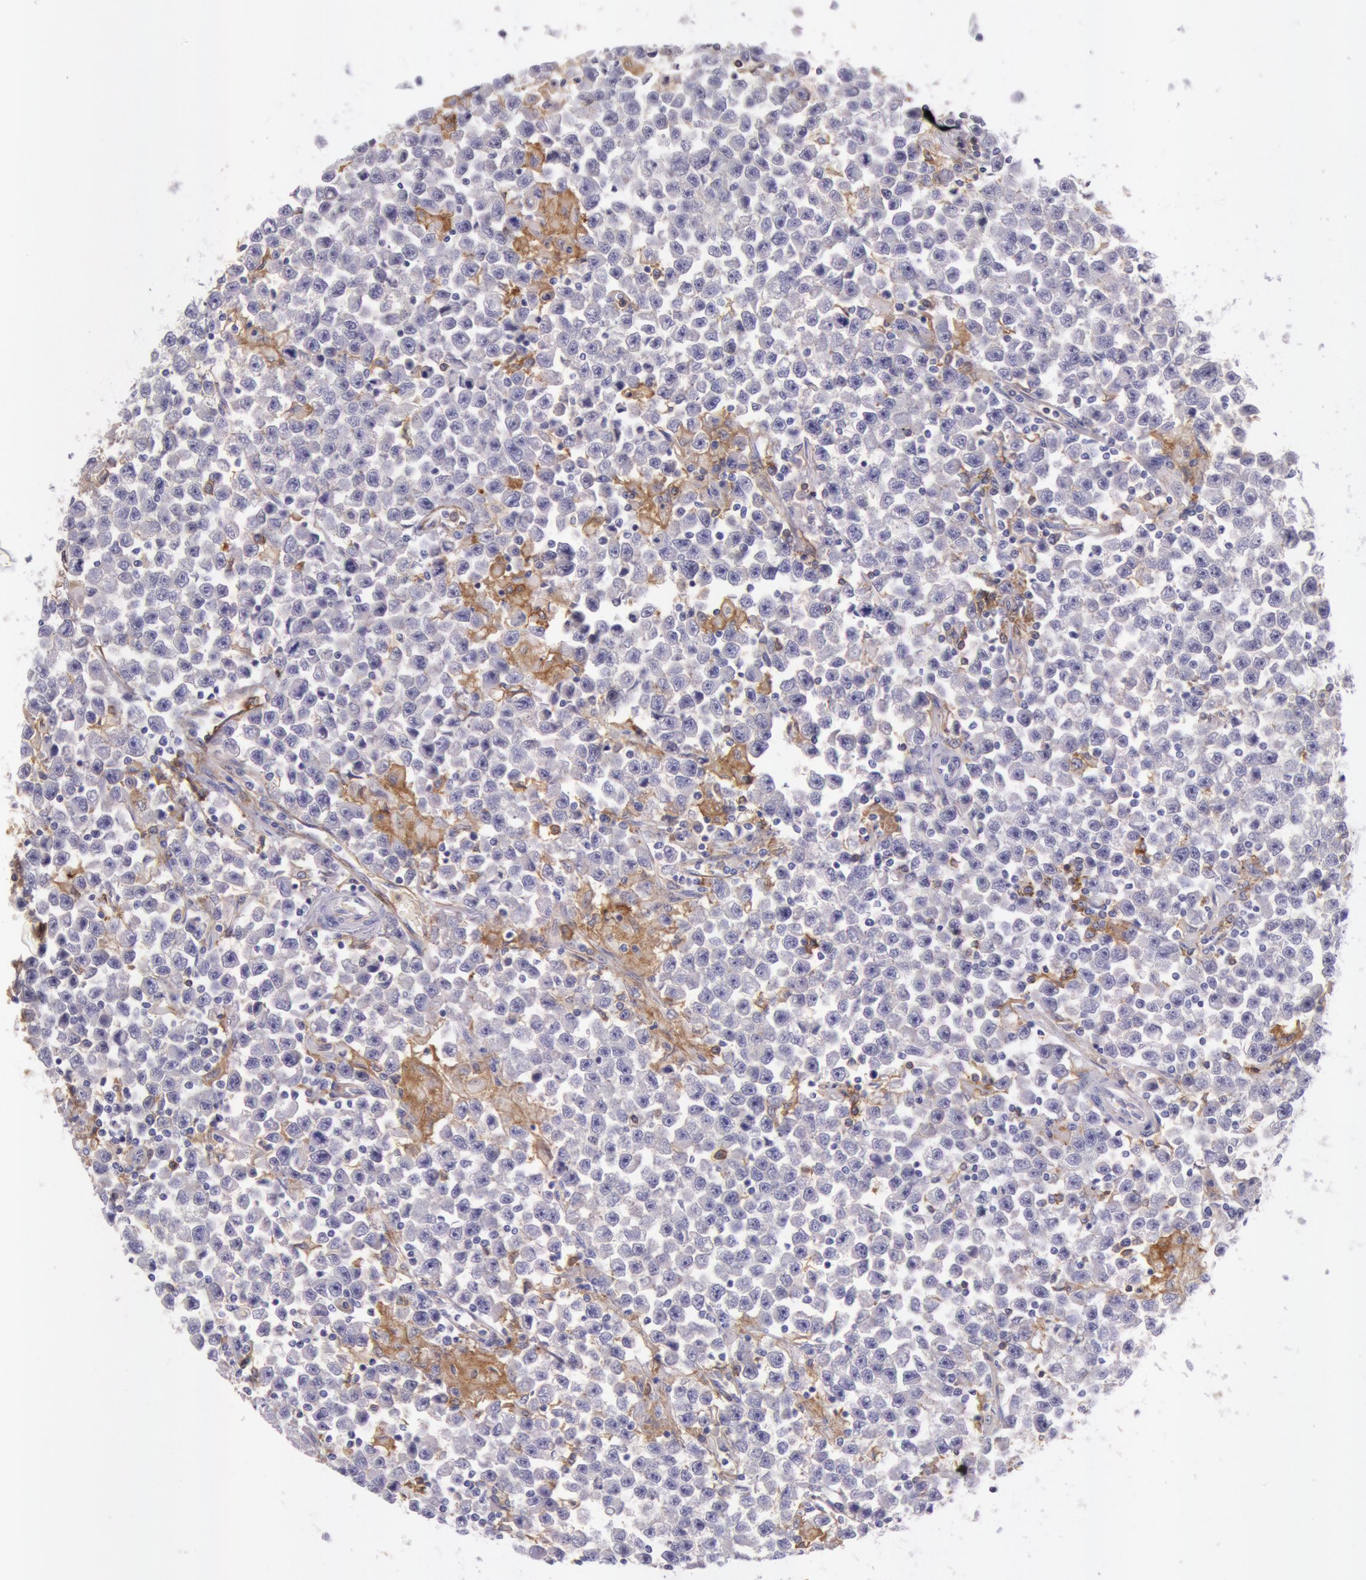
{"staining": {"intensity": "negative", "quantity": "none", "location": "none"}, "tissue": "testis cancer", "cell_type": "Tumor cells", "image_type": "cancer", "snomed": [{"axis": "morphology", "description": "Seminoma, NOS"}, {"axis": "topography", "description": "Testis"}], "caption": "Immunohistochemical staining of testis cancer reveals no significant staining in tumor cells.", "gene": "LYN", "patient": {"sex": "male", "age": 33}}